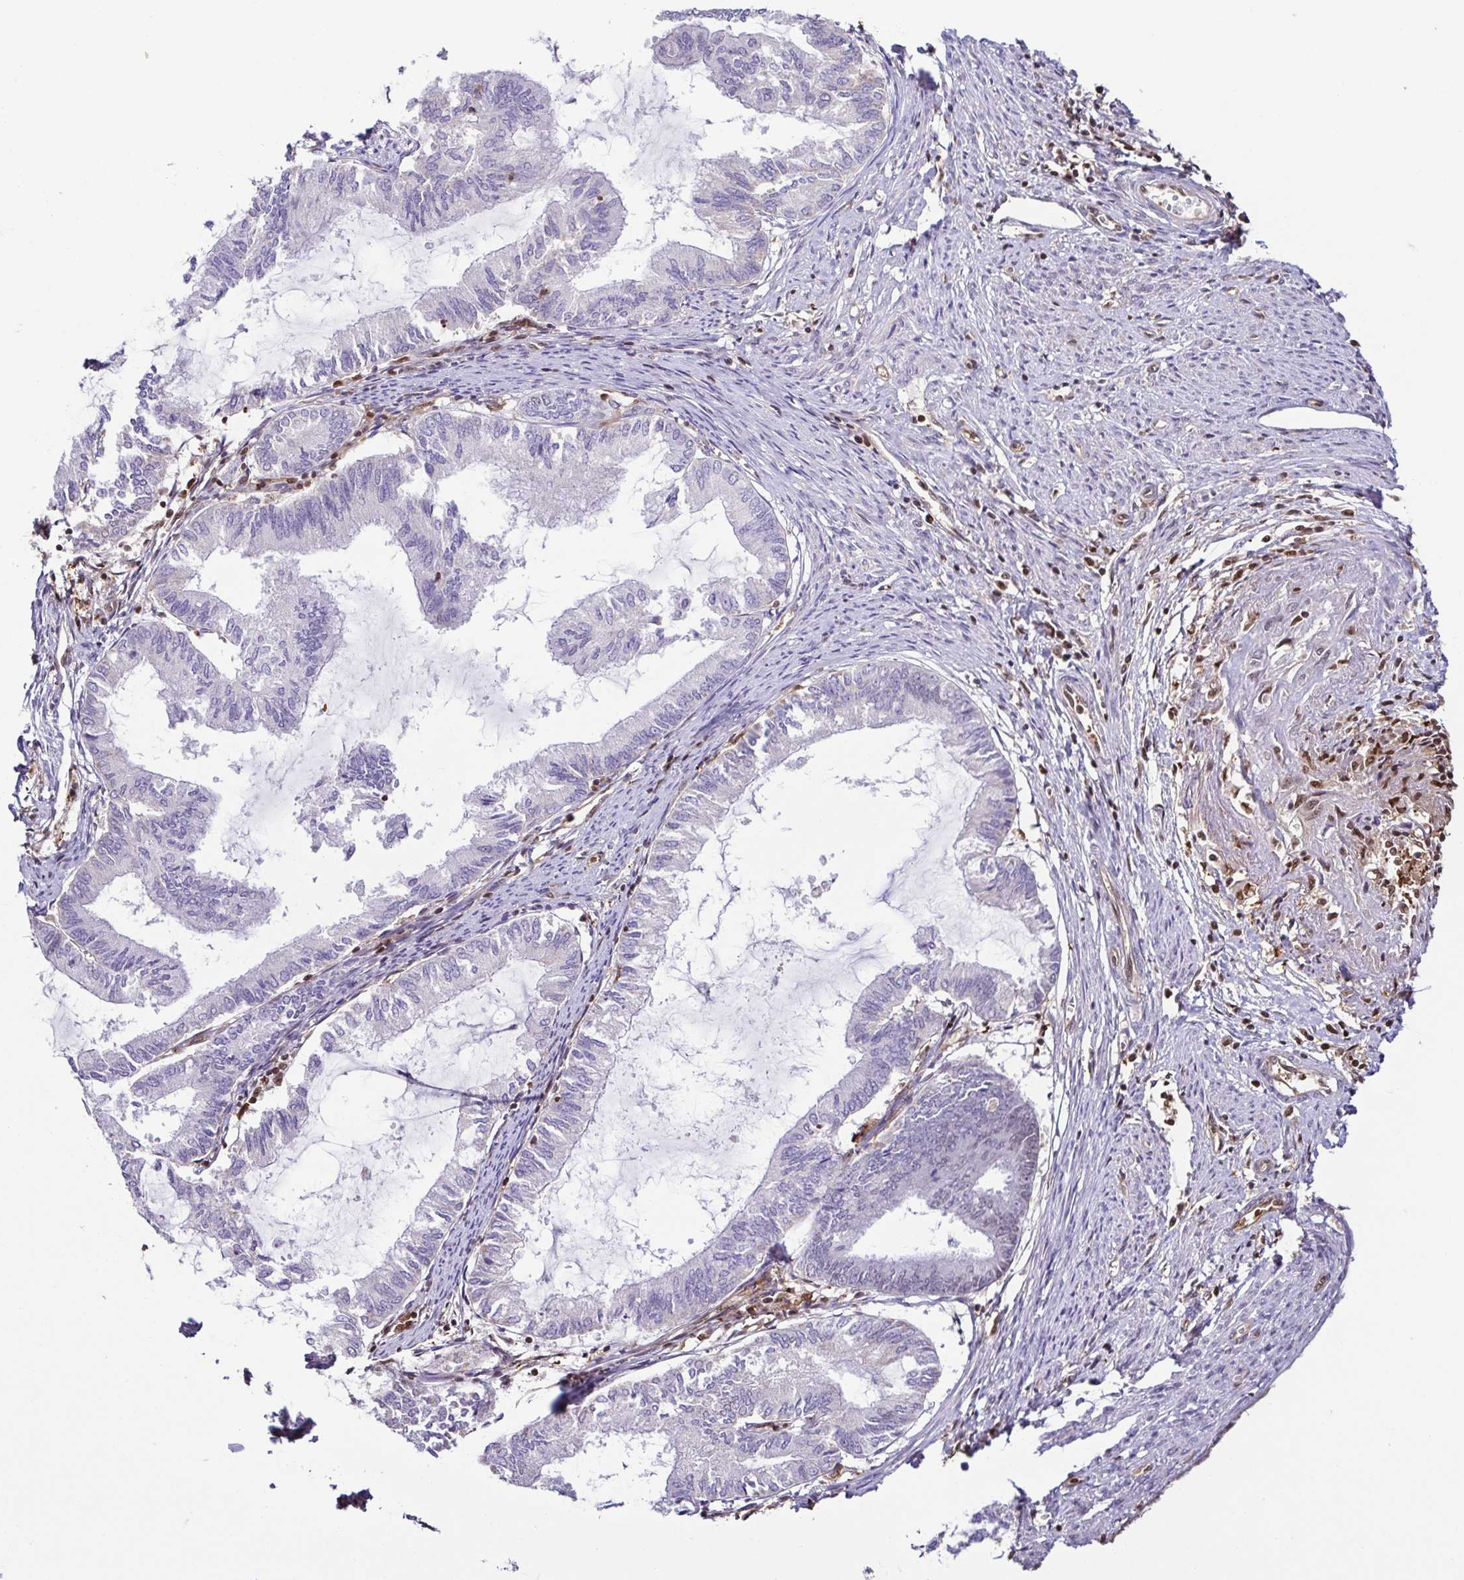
{"staining": {"intensity": "negative", "quantity": "none", "location": "none"}, "tissue": "endometrial cancer", "cell_type": "Tumor cells", "image_type": "cancer", "snomed": [{"axis": "morphology", "description": "Adenocarcinoma, NOS"}, {"axis": "topography", "description": "Endometrium"}], "caption": "Immunohistochemistry of human endometrial adenocarcinoma exhibits no expression in tumor cells.", "gene": "PSMB9", "patient": {"sex": "female", "age": 86}}